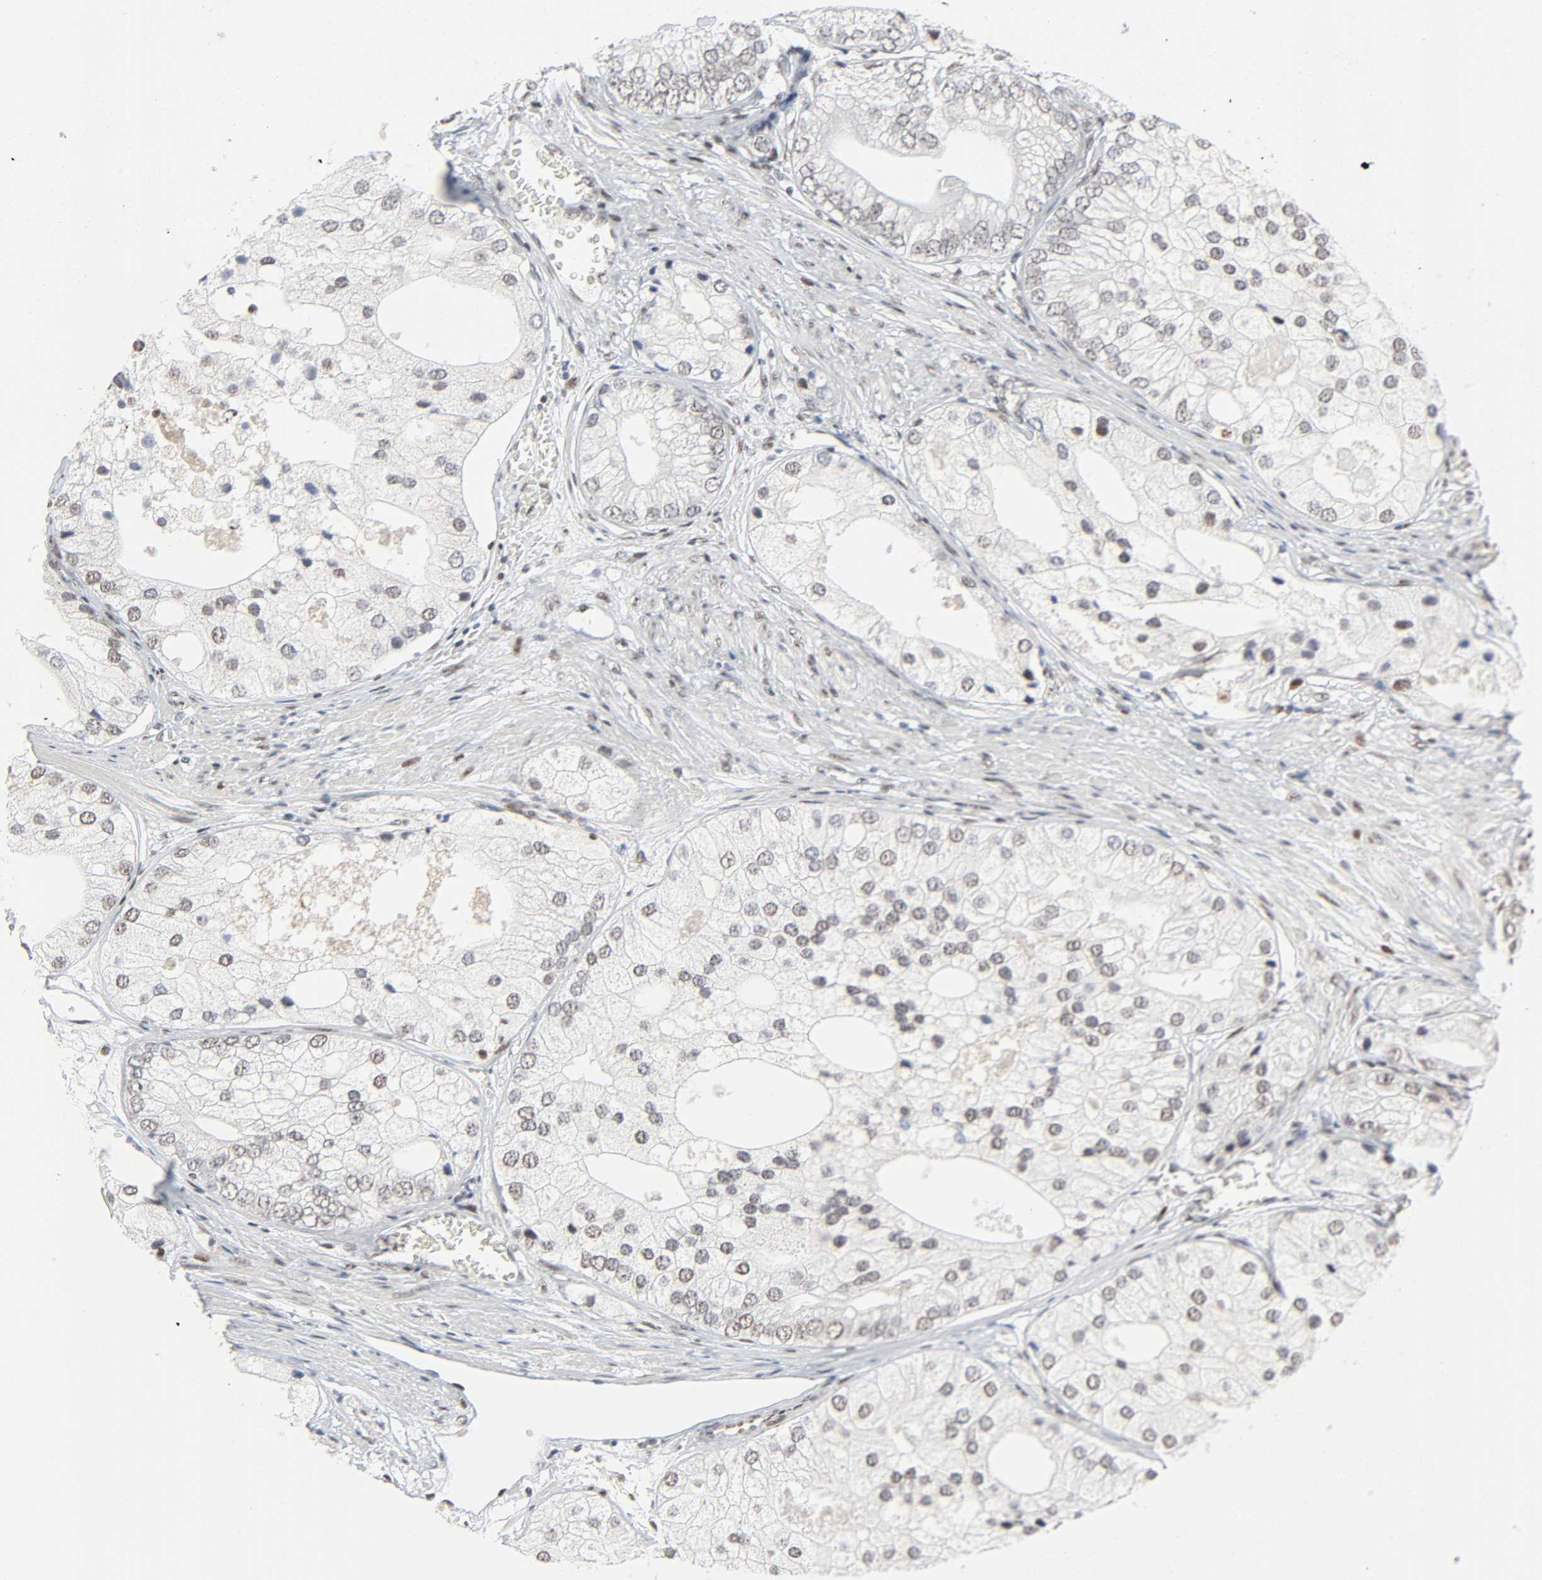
{"staining": {"intensity": "weak", "quantity": "<25%", "location": "nuclear"}, "tissue": "prostate cancer", "cell_type": "Tumor cells", "image_type": "cancer", "snomed": [{"axis": "morphology", "description": "Adenocarcinoma, Low grade"}, {"axis": "topography", "description": "Prostate"}], "caption": "This is a micrograph of immunohistochemistry staining of prostate adenocarcinoma (low-grade), which shows no staining in tumor cells.", "gene": "CREBBP", "patient": {"sex": "male", "age": 69}}